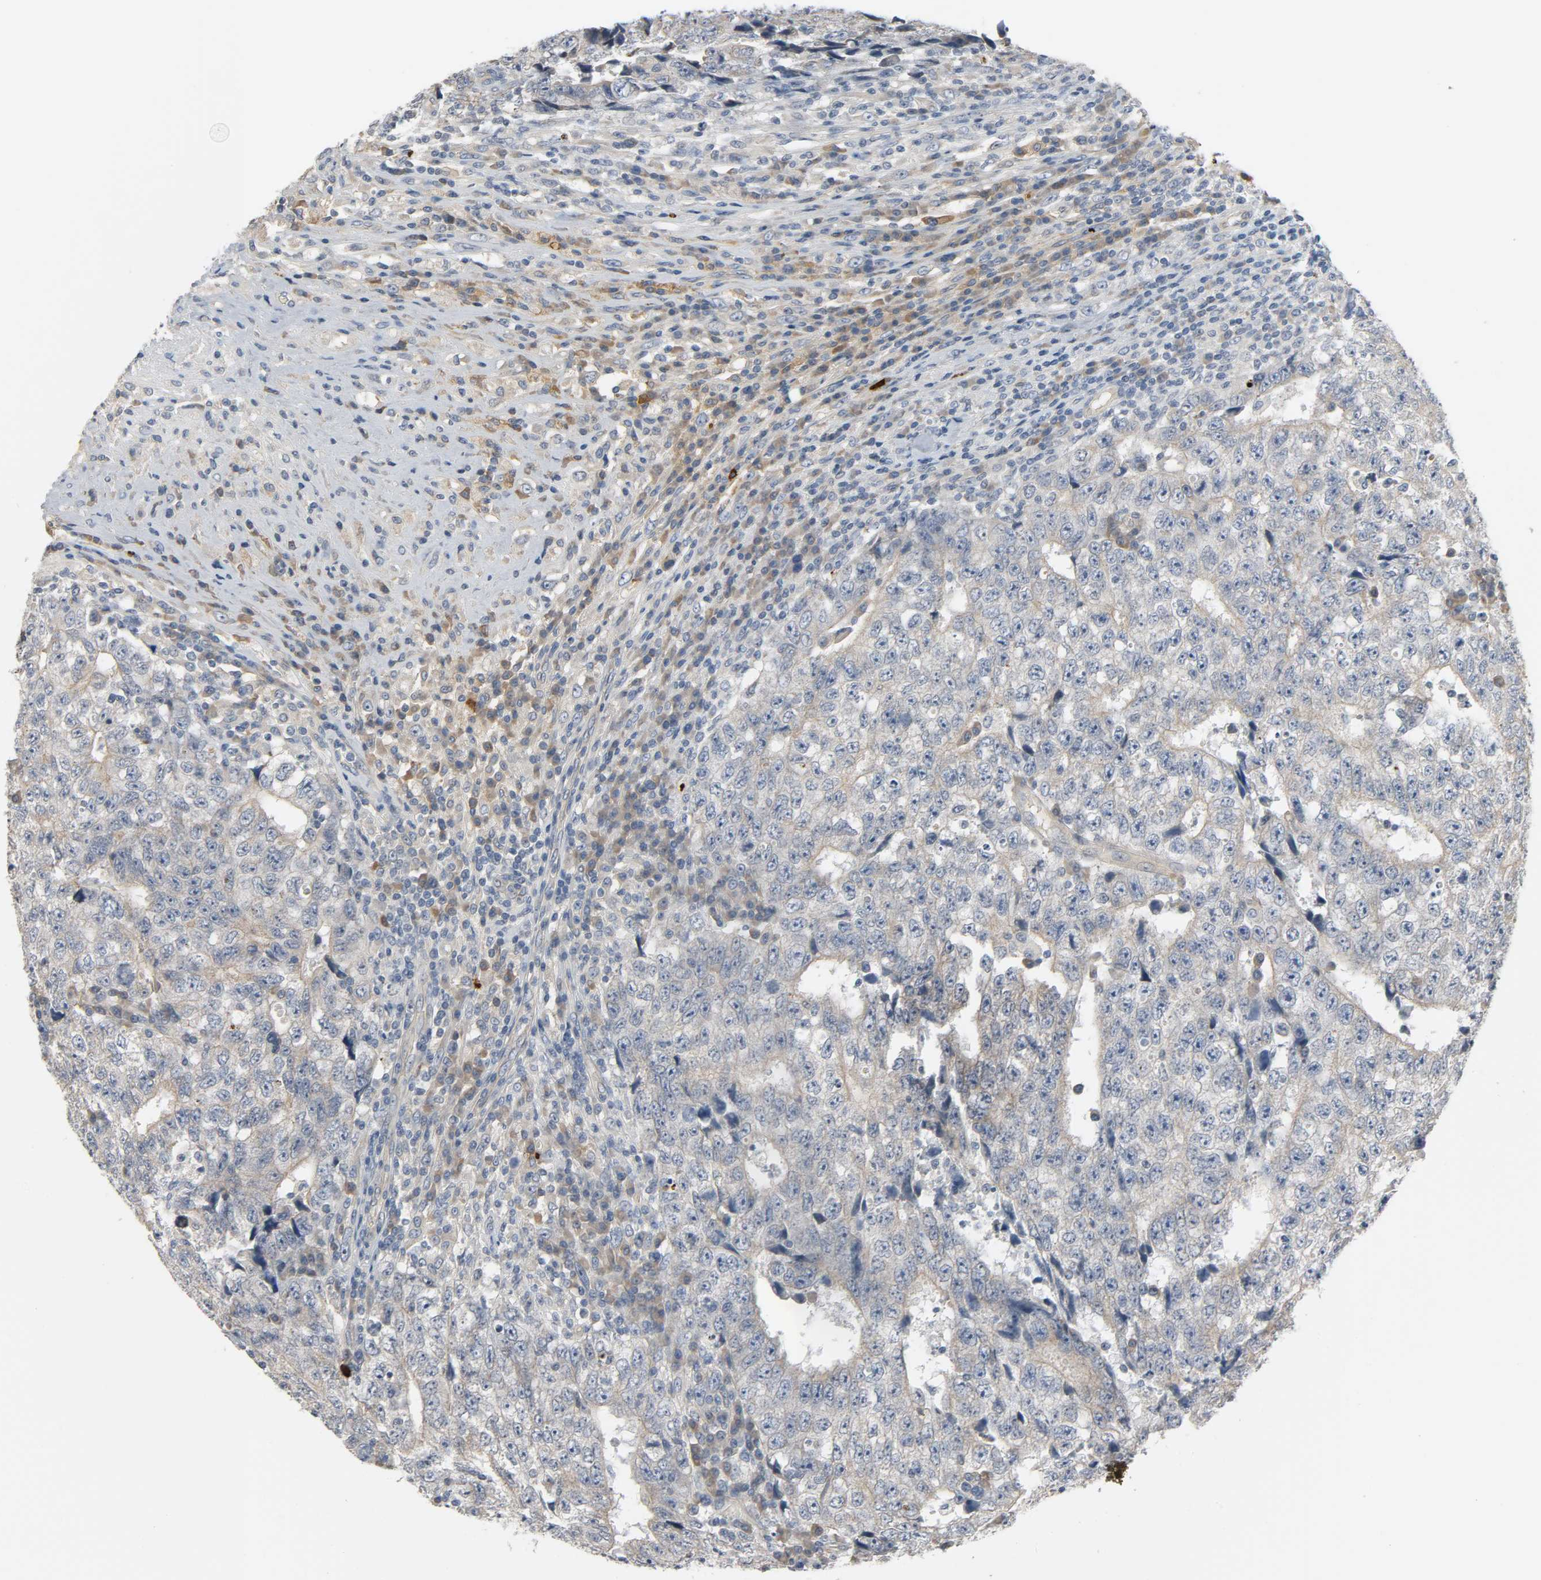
{"staining": {"intensity": "weak", "quantity": "25%-75%", "location": "cytoplasmic/membranous"}, "tissue": "testis cancer", "cell_type": "Tumor cells", "image_type": "cancer", "snomed": [{"axis": "morphology", "description": "Necrosis, NOS"}, {"axis": "morphology", "description": "Carcinoma, Embryonal, NOS"}, {"axis": "topography", "description": "Testis"}], "caption": "There is low levels of weak cytoplasmic/membranous expression in tumor cells of testis cancer (embryonal carcinoma), as demonstrated by immunohistochemical staining (brown color).", "gene": "LIMCH1", "patient": {"sex": "male", "age": 19}}